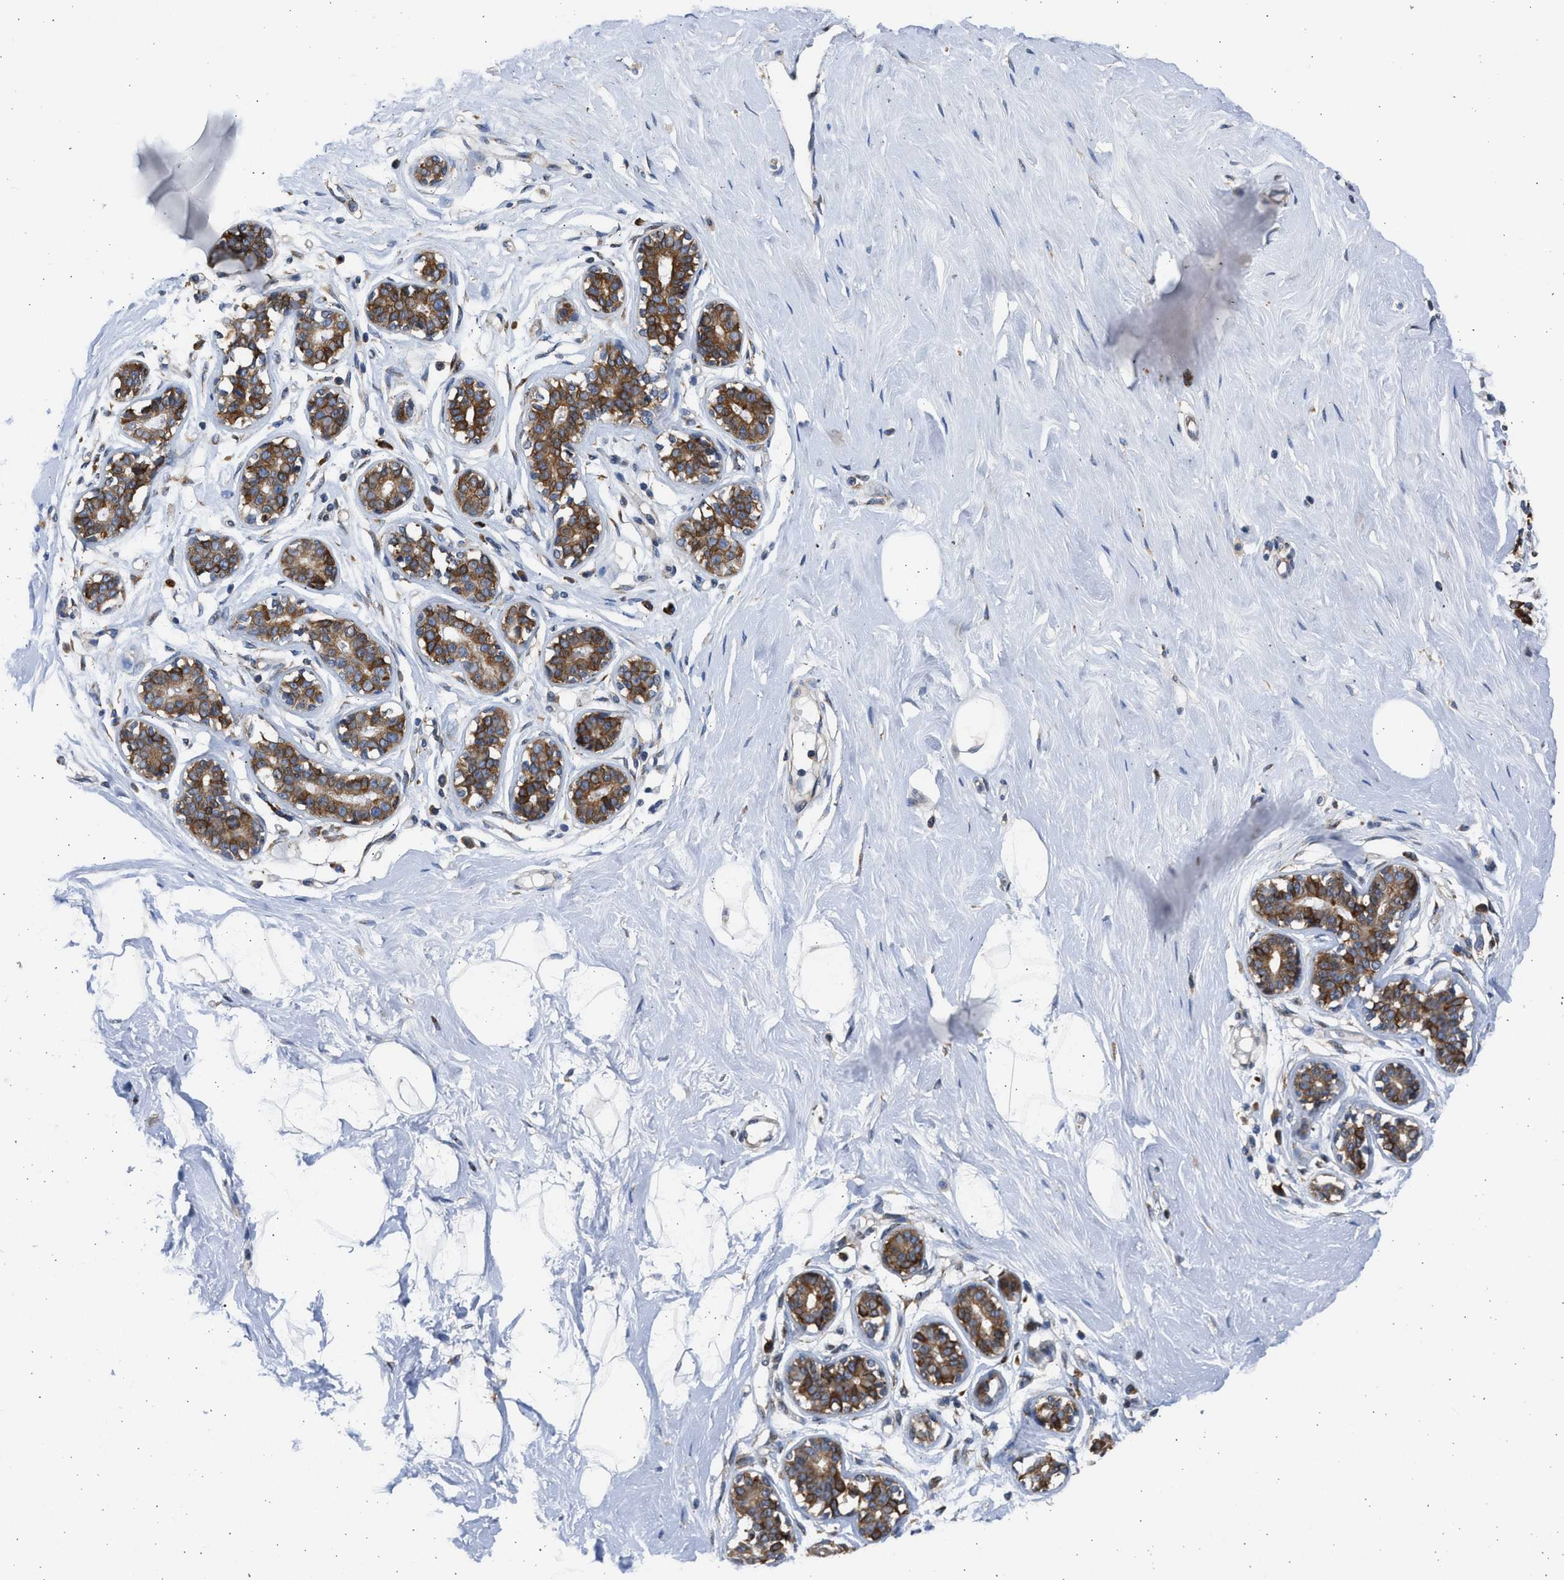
{"staining": {"intensity": "negative", "quantity": "none", "location": "none"}, "tissue": "breast", "cell_type": "Adipocytes", "image_type": "normal", "snomed": [{"axis": "morphology", "description": "Normal tissue, NOS"}, {"axis": "topography", "description": "Breast"}], "caption": "High magnification brightfield microscopy of benign breast stained with DAB (3,3'-diaminobenzidine) (brown) and counterstained with hematoxylin (blue): adipocytes show no significant staining. Nuclei are stained in blue.", "gene": "PLD2", "patient": {"sex": "female", "age": 23}}